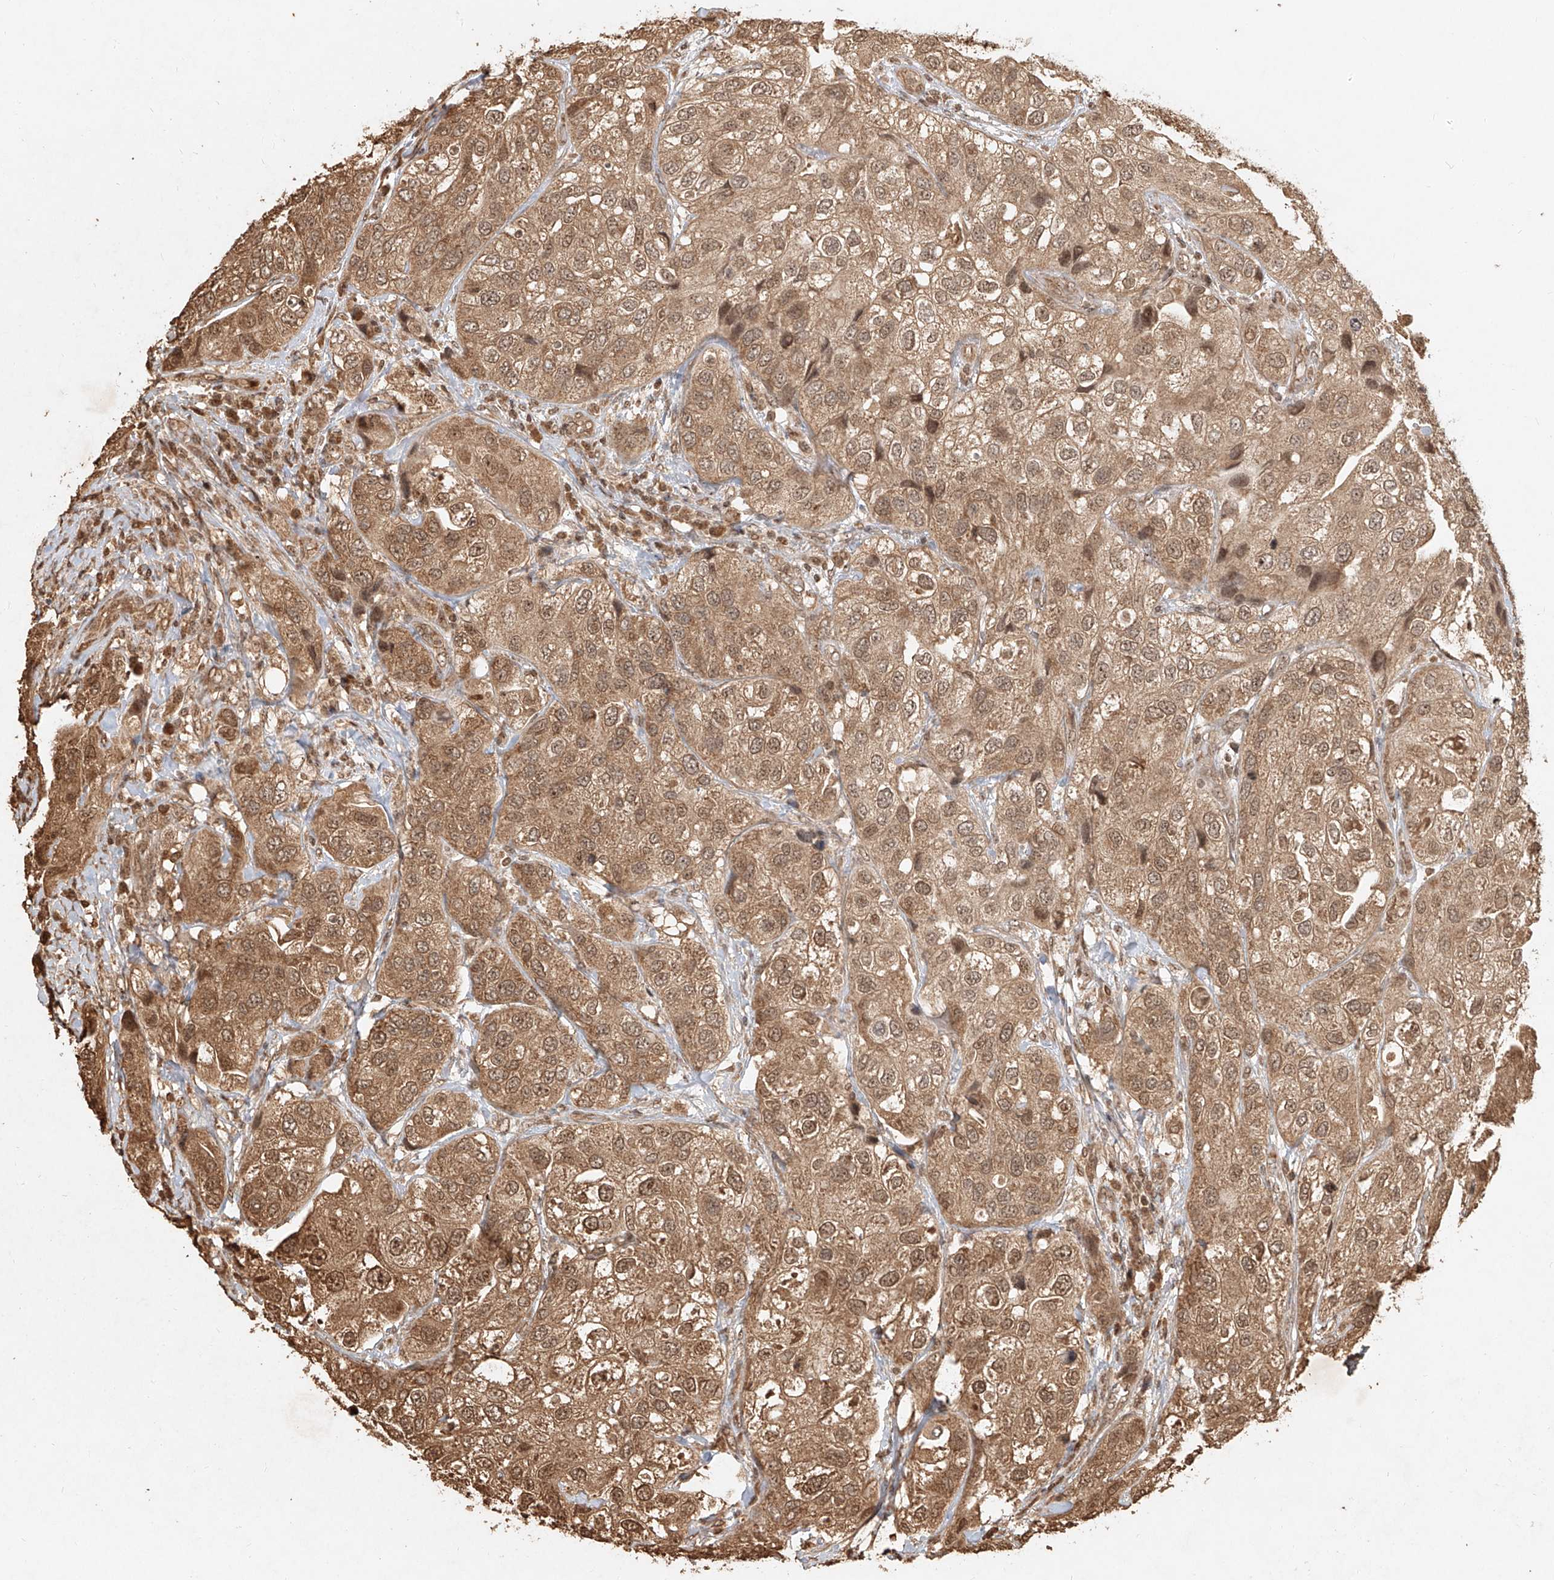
{"staining": {"intensity": "moderate", "quantity": ">75%", "location": "cytoplasmic/membranous,nuclear"}, "tissue": "urothelial cancer", "cell_type": "Tumor cells", "image_type": "cancer", "snomed": [{"axis": "morphology", "description": "Urothelial carcinoma, High grade"}, {"axis": "topography", "description": "Urinary bladder"}], "caption": "This micrograph shows immunohistochemistry (IHC) staining of urothelial cancer, with medium moderate cytoplasmic/membranous and nuclear expression in about >75% of tumor cells.", "gene": "UBE2K", "patient": {"sex": "female", "age": 64}}